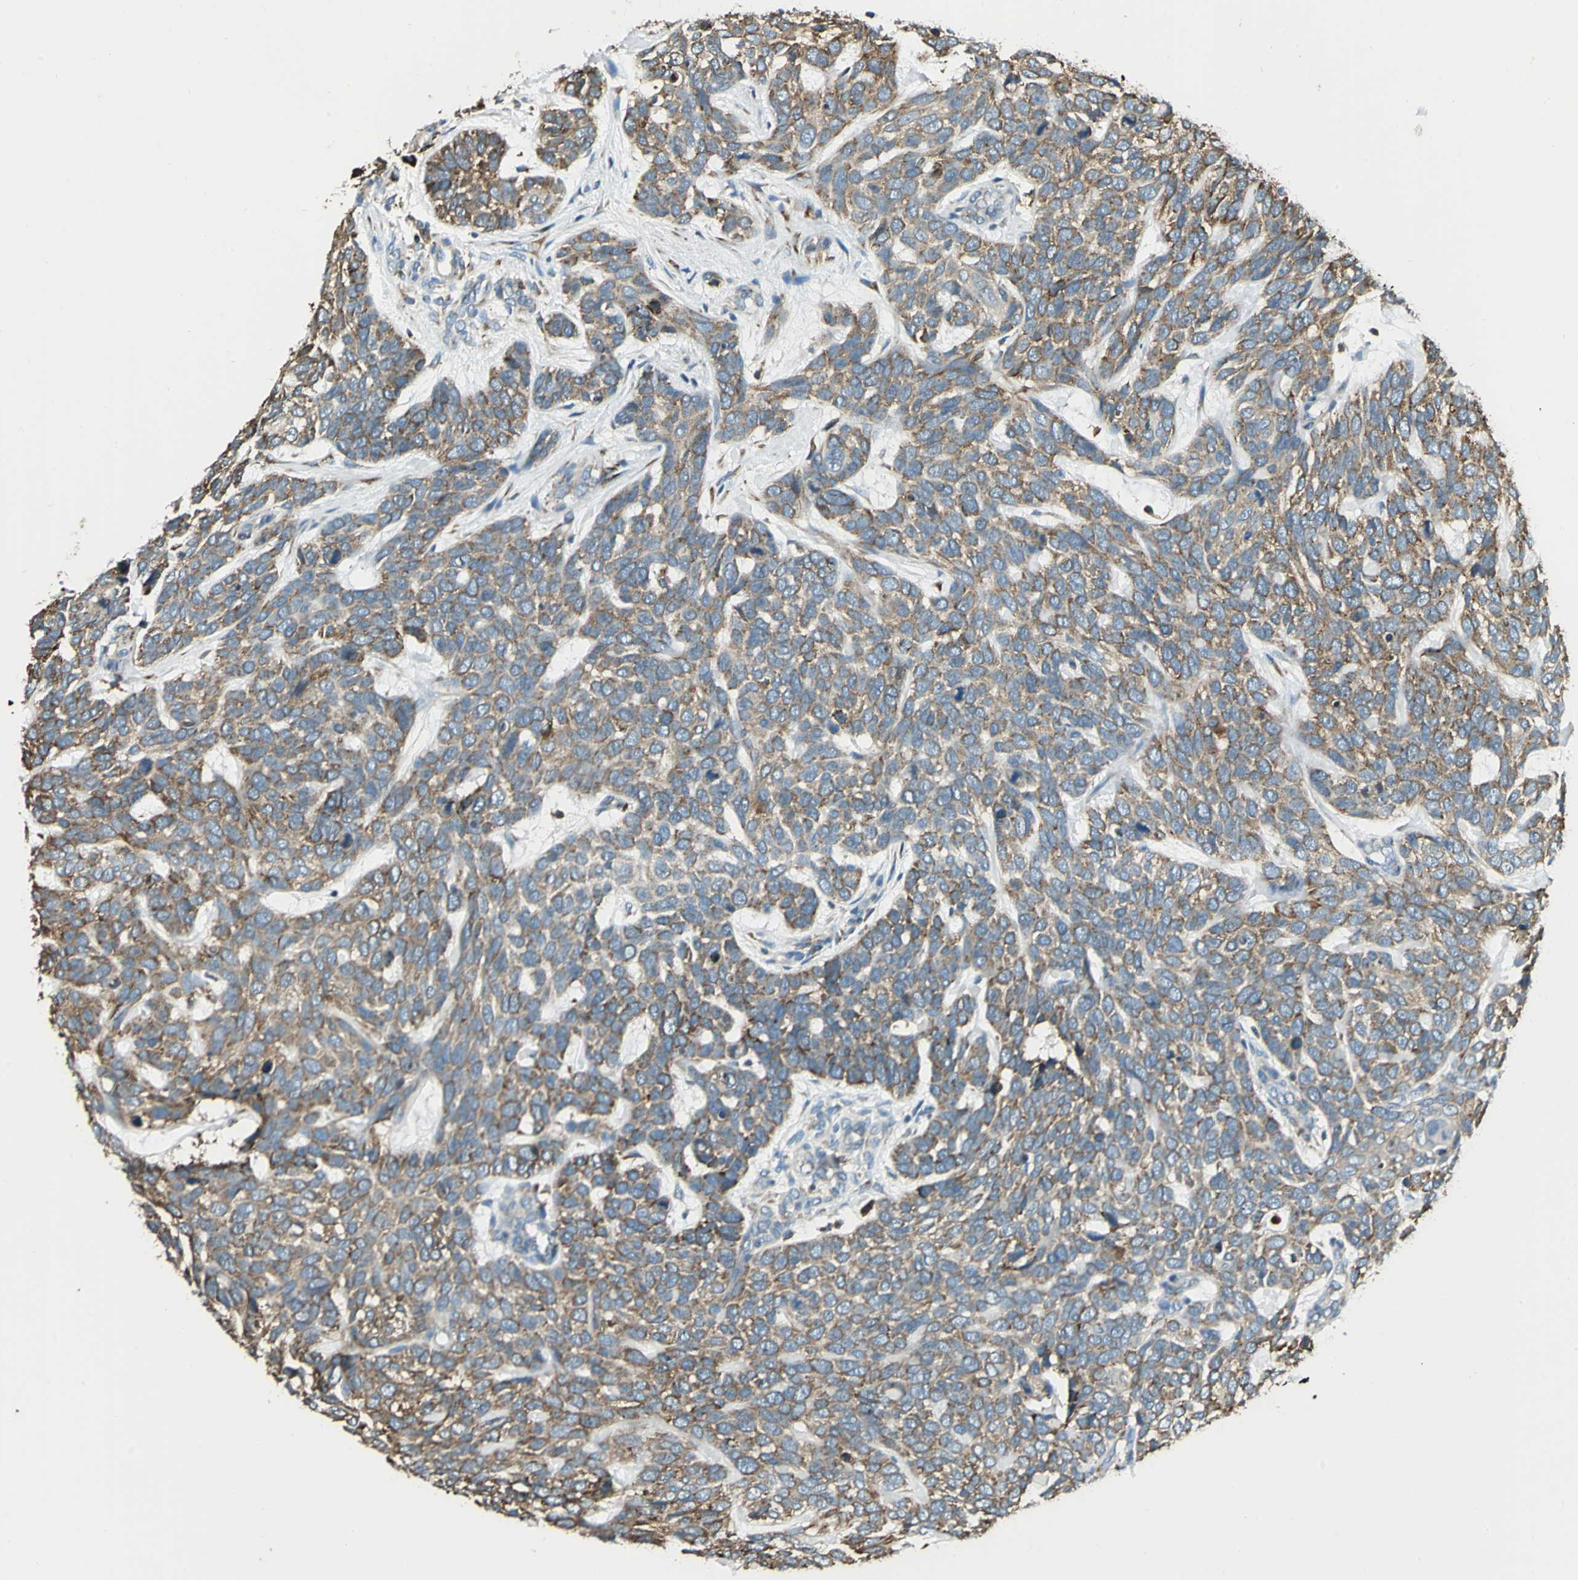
{"staining": {"intensity": "moderate", "quantity": ">75%", "location": "cytoplasmic/membranous"}, "tissue": "skin cancer", "cell_type": "Tumor cells", "image_type": "cancer", "snomed": [{"axis": "morphology", "description": "Basal cell carcinoma"}, {"axis": "topography", "description": "Skin"}], "caption": "A high-resolution image shows immunohistochemistry (IHC) staining of skin cancer (basal cell carcinoma), which displays moderate cytoplasmic/membranous positivity in approximately >75% of tumor cells.", "gene": "PDIA4", "patient": {"sex": "male", "age": 87}}